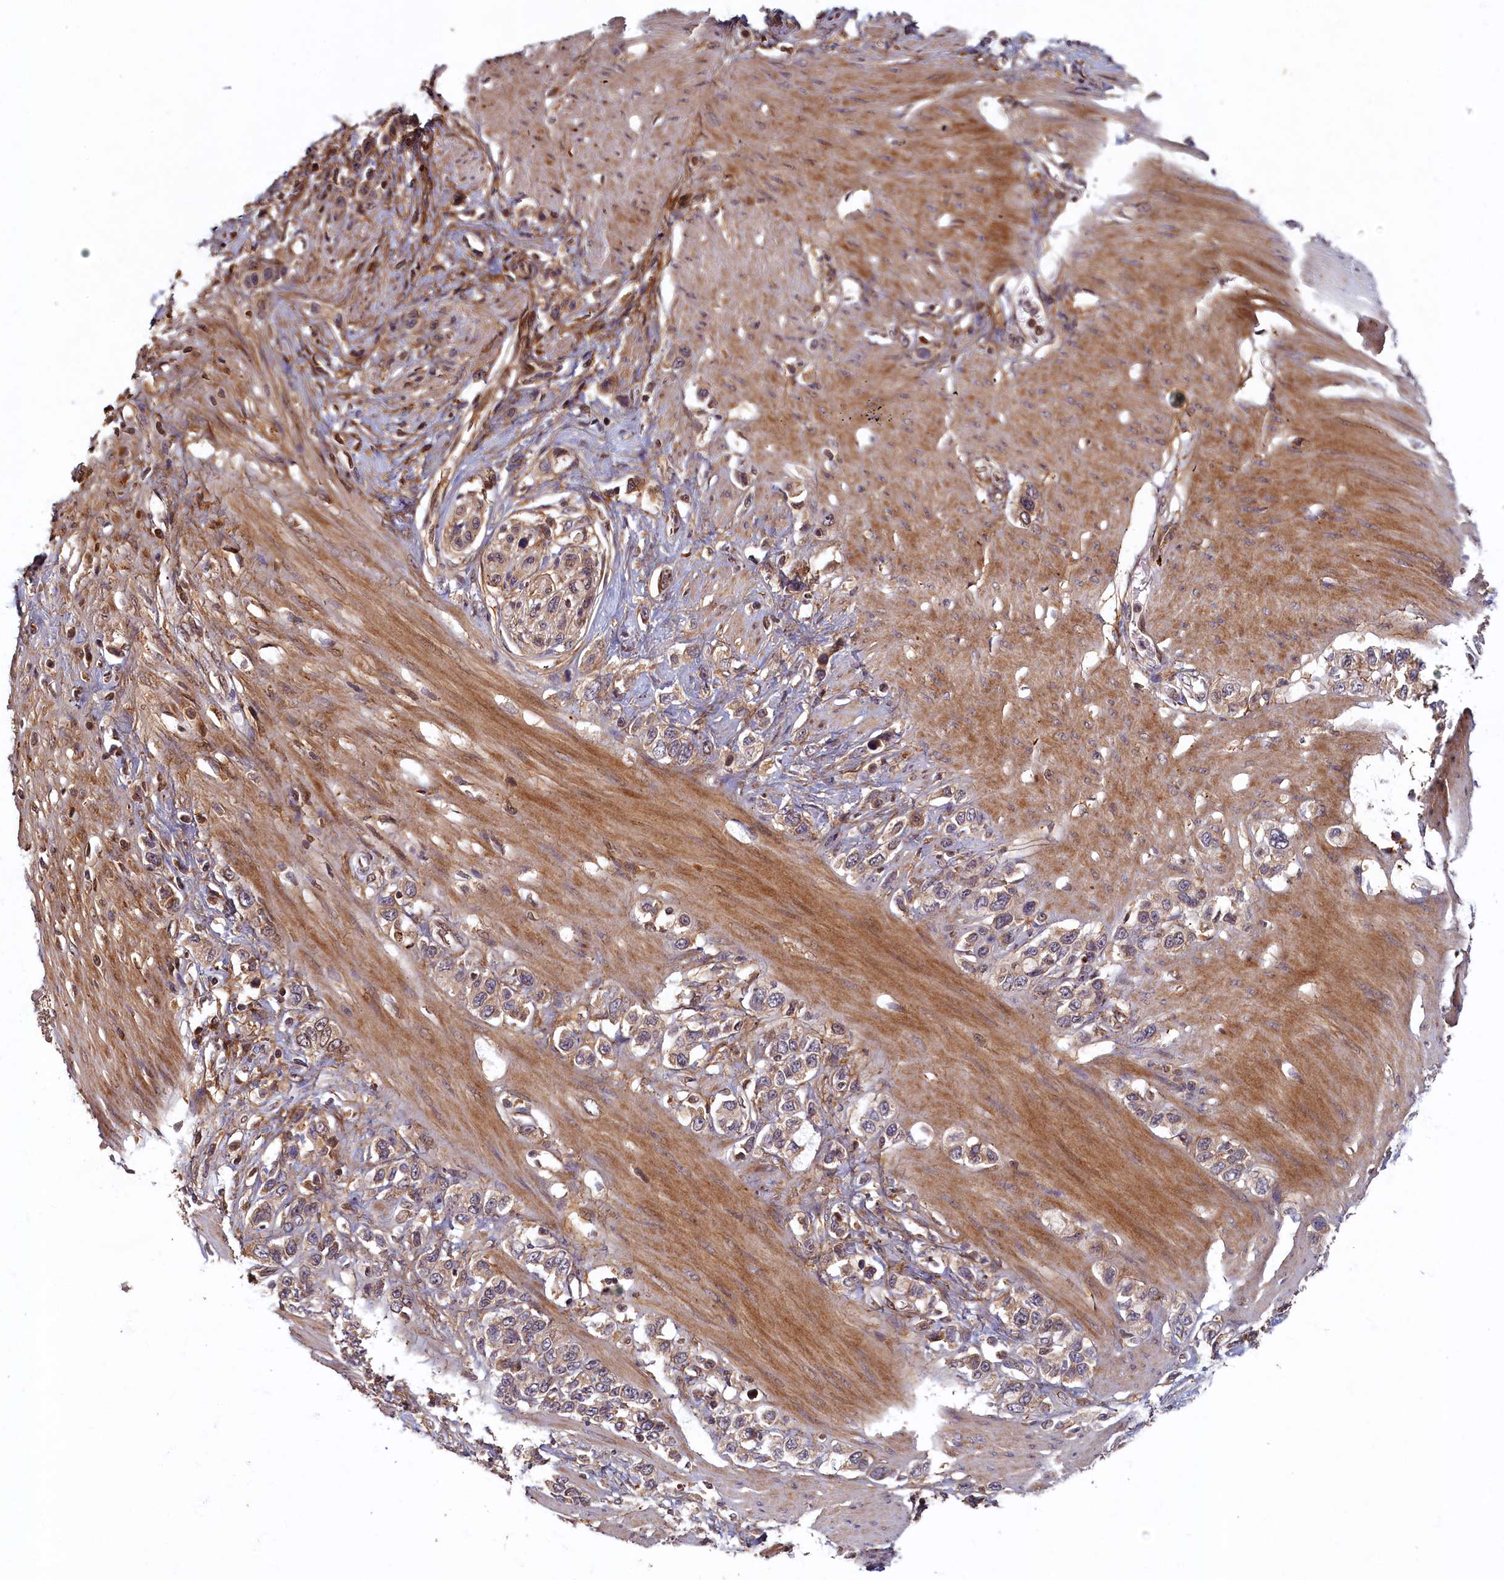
{"staining": {"intensity": "weak", "quantity": "<25%", "location": "cytoplasmic/membranous"}, "tissue": "stomach cancer", "cell_type": "Tumor cells", "image_type": "cancer", "snomed": [{"axis": "morphology", "description": "Adenocarcinoma, NOS"}, {"axis": "morphology", "description": "Adenocarcinoma, High grade"}, {"axis": "topography", "description": "Stomach, upper"}, {"axis": "topography", "description": "Stomach, lower"}], "caption": "High magnification brightfield microscopy of adenocarcinoma (stomach) stained with DAB (brown) and counterstained with hematoxylin (blue): tumor cells show no significant positivity.", "gene": "LCMT2", "patient": {"sex": "female", "age": 65}}